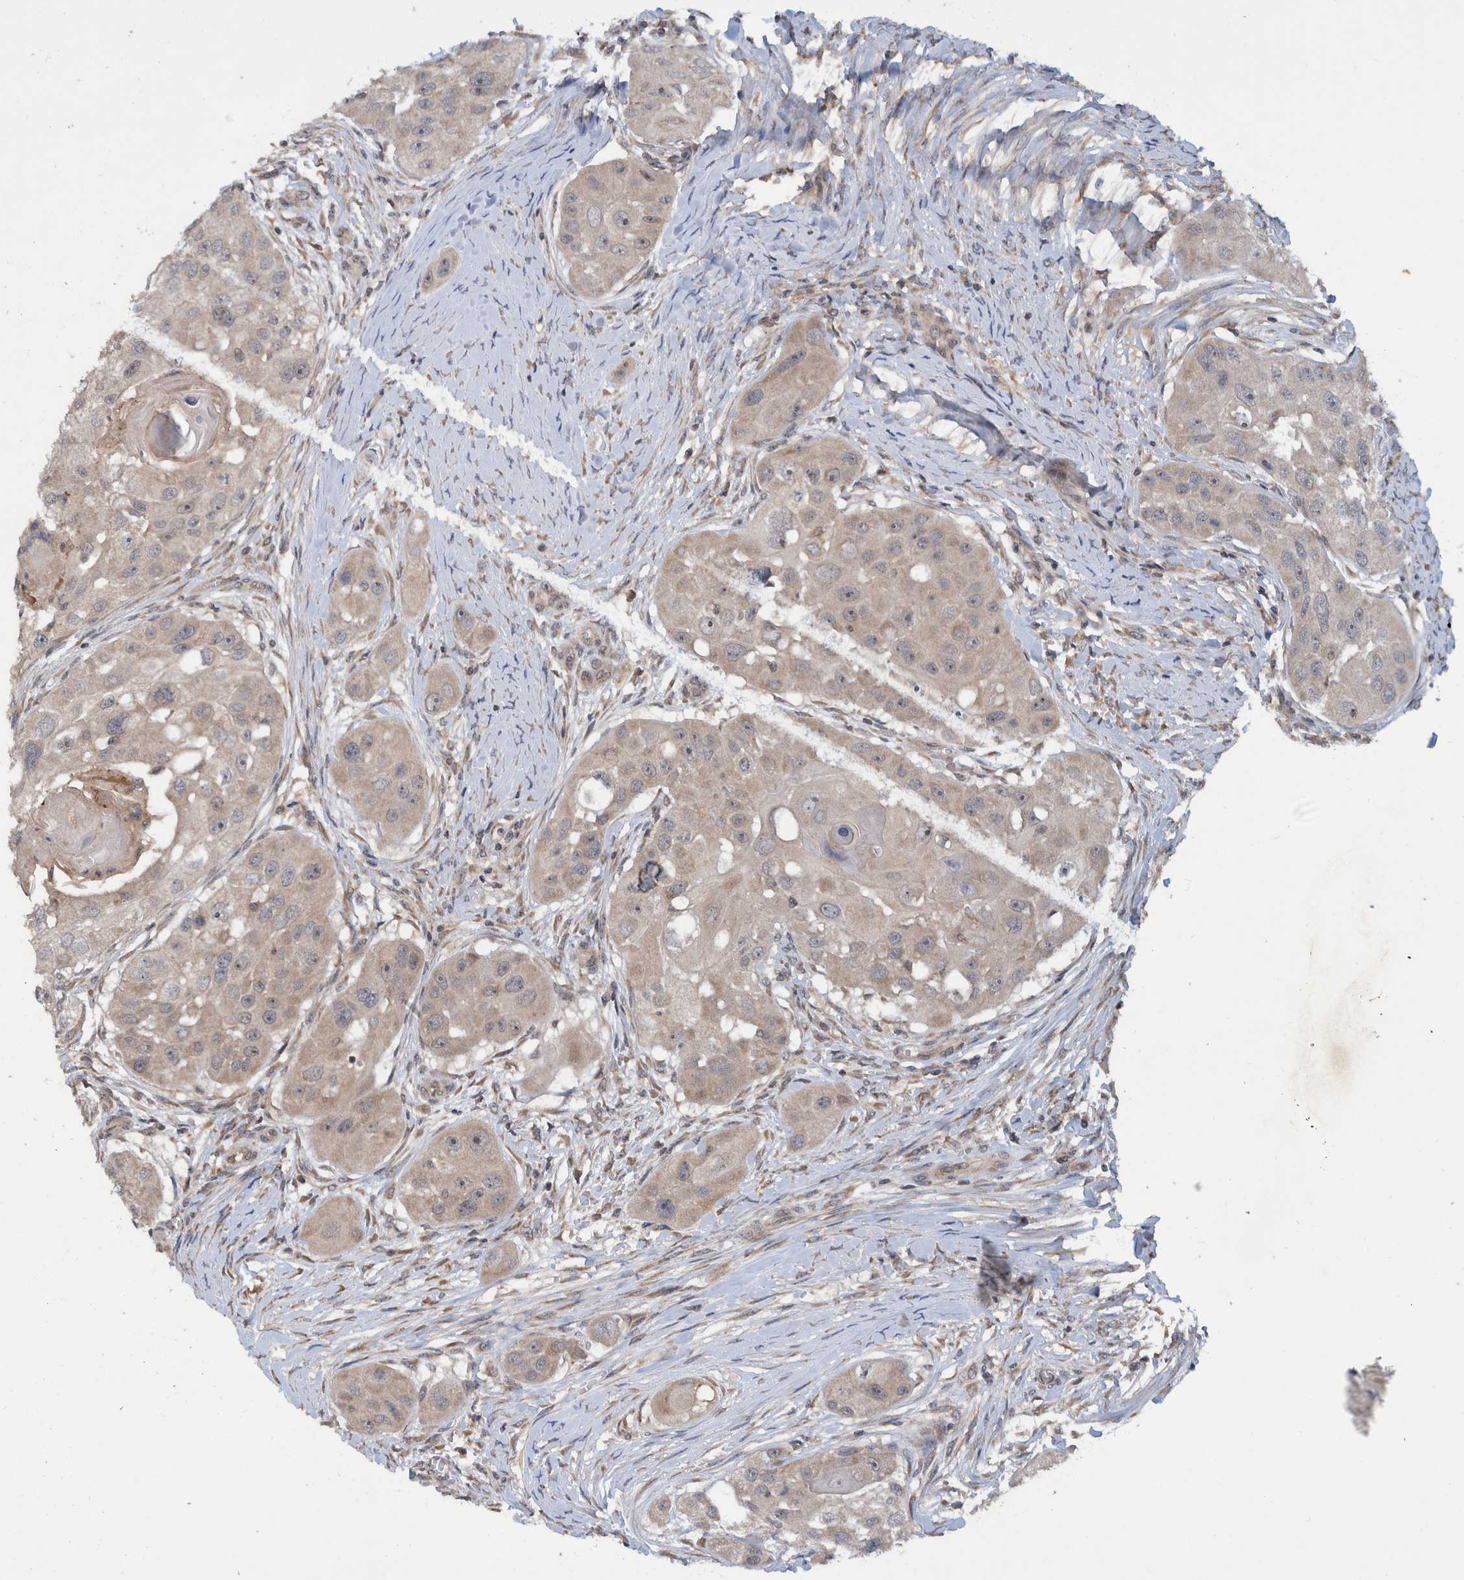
{"staining": {"intensity": "weak", "quantity": "25%-75%", "location": "cytoplasmic/membranous"}, "tissue": "head and neck cancer", "cell_type": "Tumor cells", "image_type": "cancer", "snomed": [{"axis": "morphology", "description": "Normal tissue, NOS"}, {"axis": "morphology", "description": "Squamous cell carcinoma, NOS"}, {"axis": "topography", "description": "Skeletal muscle"}, {"axis": "topography", "description": "Head-Neck"}], "caption": "Immunohistochemistry (IHC) image of neoplastic tissue: human head and neck cancer (squamous cell carcinoma) stained using immunohistochemistry (IHC) exhibits low levels of weak protein expression localized specifically in the cytoplasmic/membranous of tumor cells, appearing as a cytoplasmic/membranous brown color.", "gene": "PLPBP", "patient": {"sex": "male", "age": 51}}